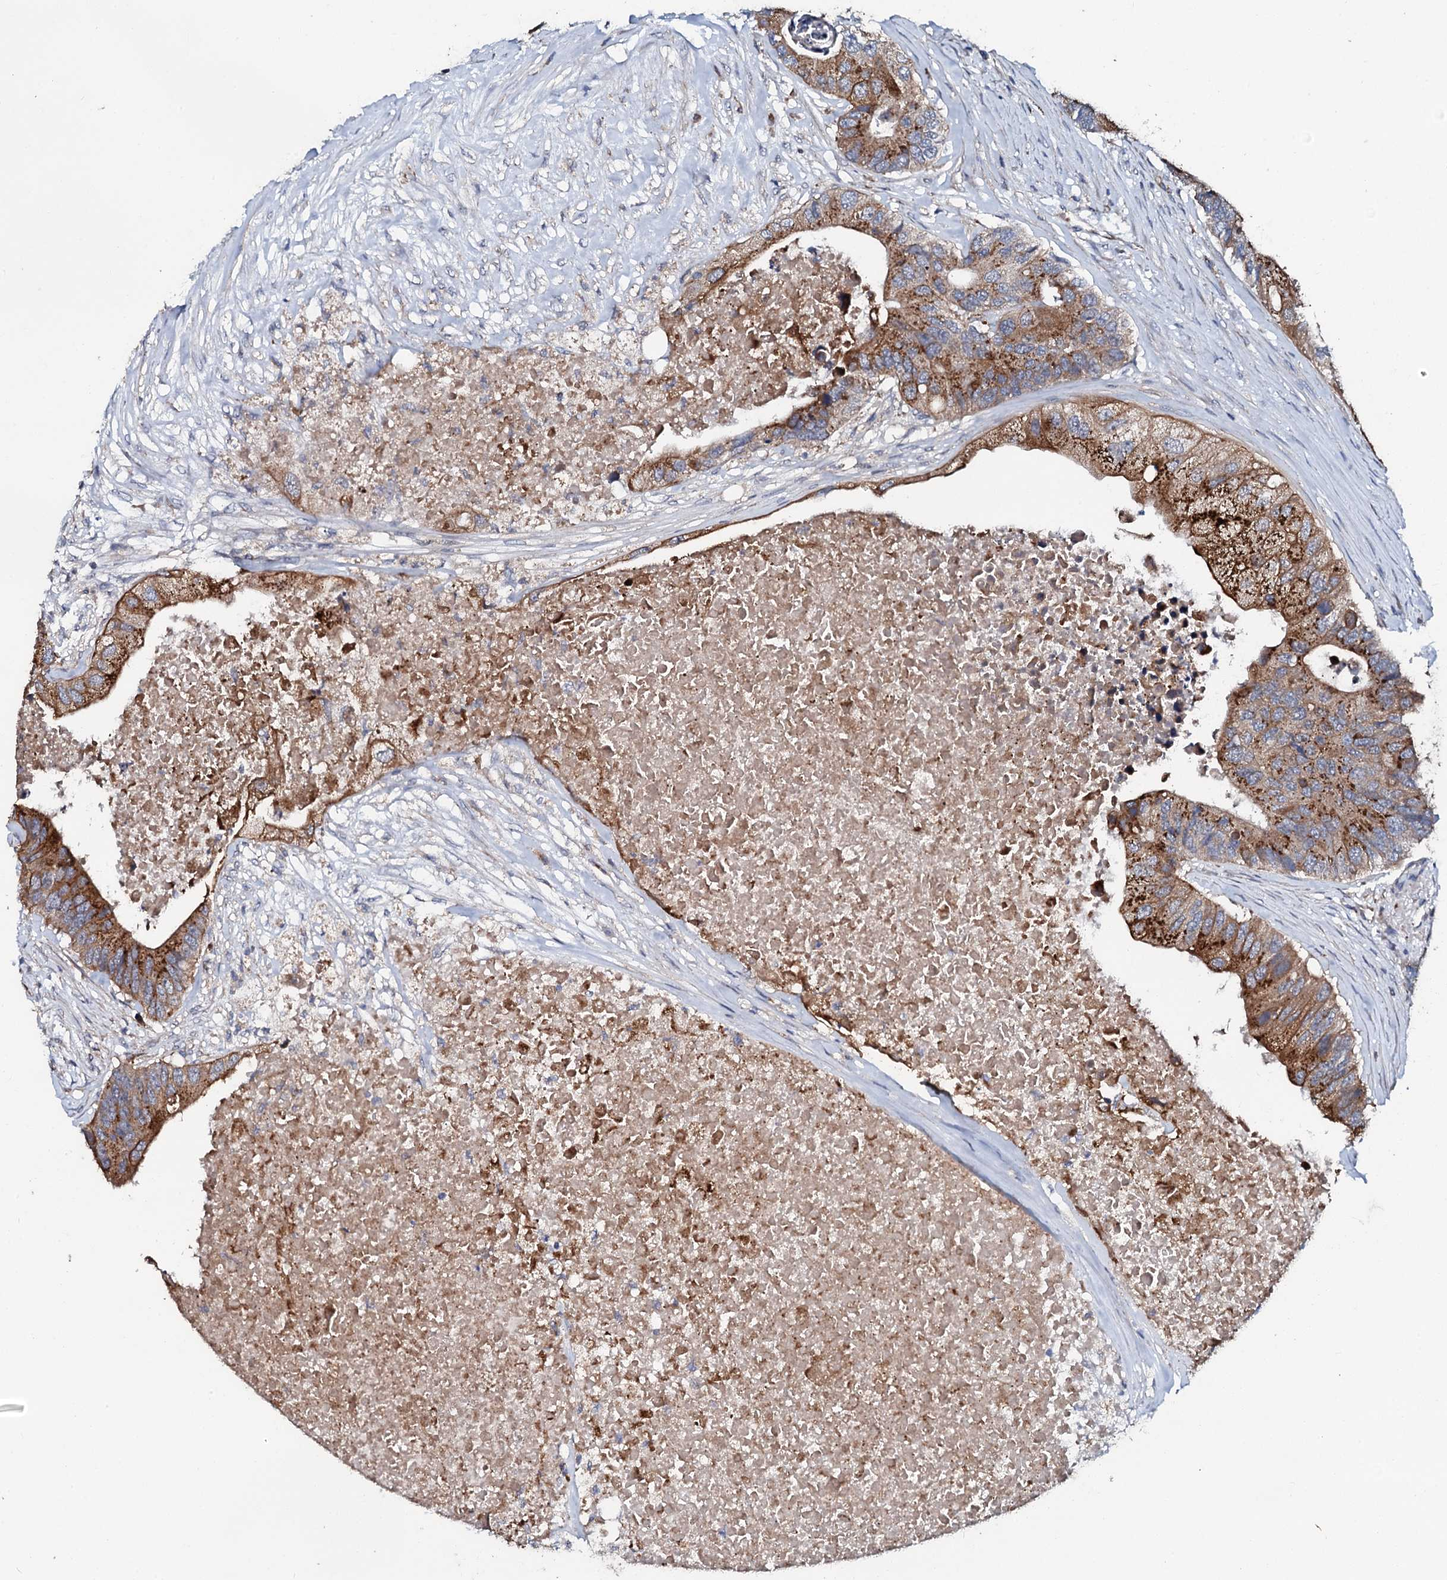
{"staining": {"intensity": "strong", "quantity": ">75%", "location": "cytoplasmic/membranous"}, "tissue": "colorectal cancer", "cell_type": "Tumor cells", "image_type": "cancer", "snomed": [{"axis": "morphology", "description": "Adenocarcinoma, NOS"}, {"axis": "topography", "description": "Colon"}], "caption": "Tumor cells exhibit high levels of strong cytoplasmic/membranous expression in approximately >75% of cells in human colorectal cancer (adenocarcinoma).", "gene": "GLCE", "patient": {"sex": "male", "age": 71}}